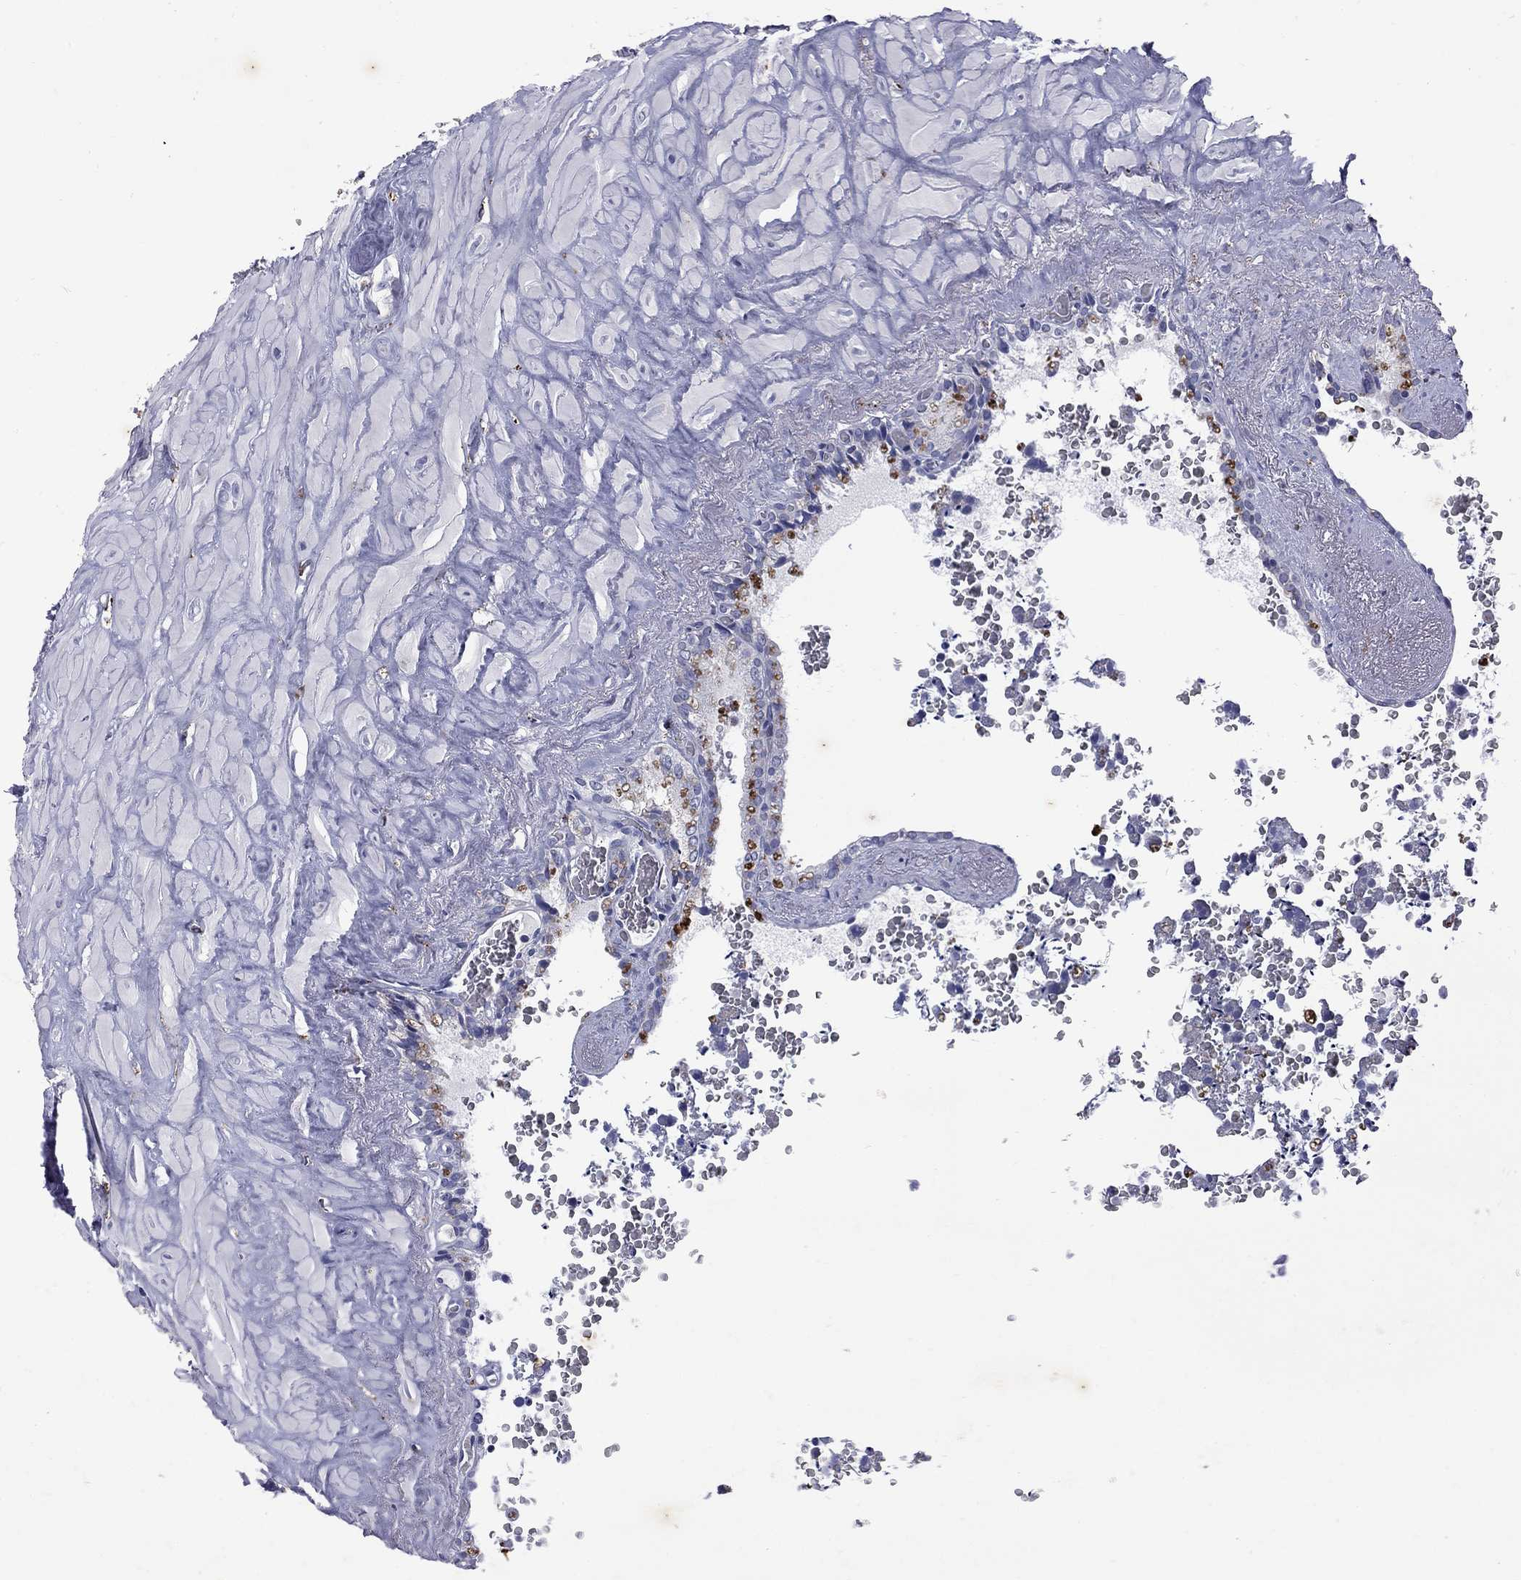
{"staining": {"intensity": "negative", "quantity": "none", "location": "none"}, "tissue": "seminal vesicle", "cell_type": "Glandular cells", "image_type": "normal", "snomed": [{"axis": "morphology", "description": "Normal tissue, NOS"}, {"axis": "topography", "description": "Seminal veicle"}], "caption": "This is a photomicrograph of immunohistochemistry staining of normal seminal vesicle, which shows no positivity in glandular cells.", "gene": "MADCAM1", "patient": {"sex": "male", "age": 67}}